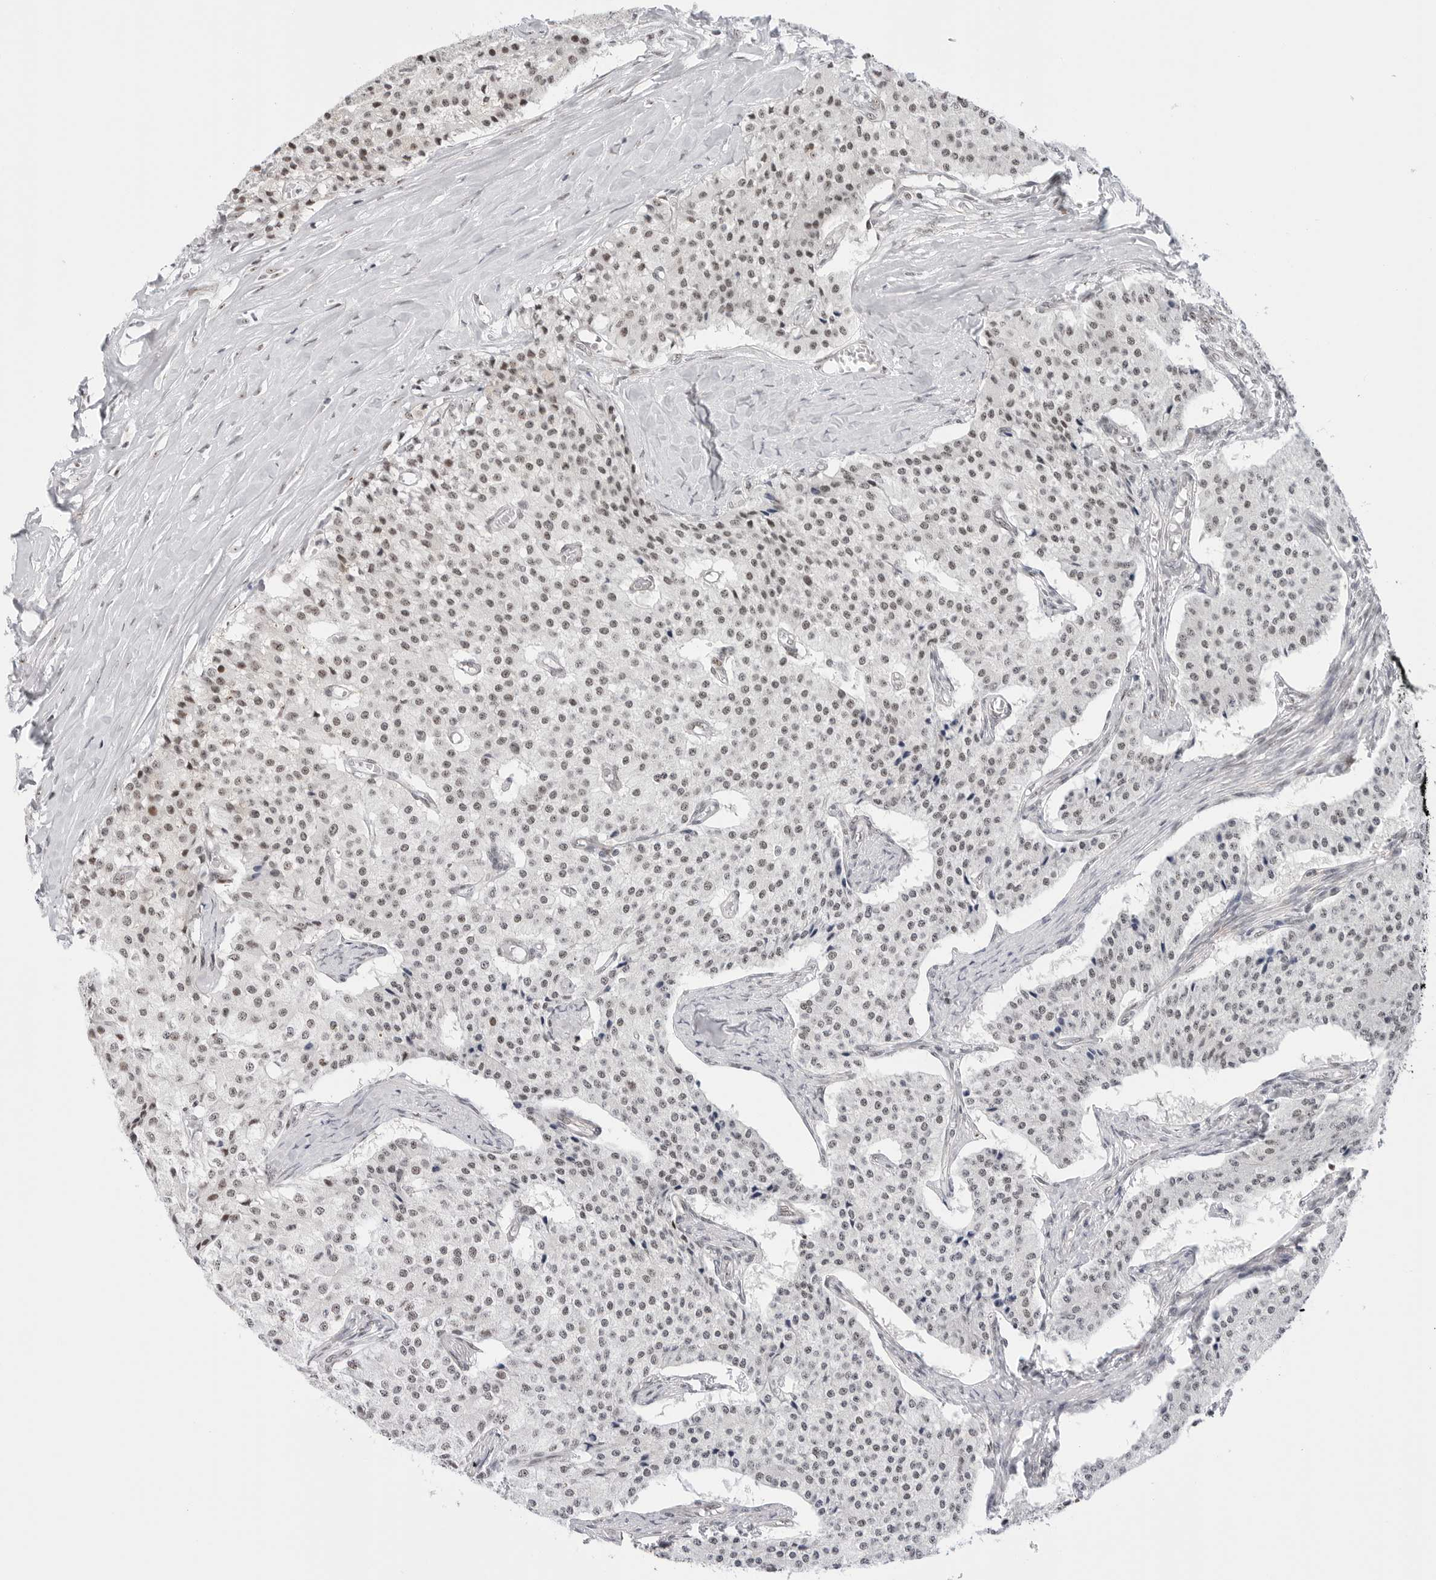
{"staining": {"intensity": "weak", "quantity": "<25%", "location": "nuclear"}, "tissue": "carcinoid", "cell_type": "Tumor cells", "image_type": "cancer", "snomed": [{"axis": "morphology", "description": "Carcinoid, malignant, NOS"}, {"axis": "topography", "description": "Colon"}], "caption": "Immunohistochemistry image of carcinoid stained for a protein (brown), which reveals no expression in tumor cells.", "gene": "C1orf162", "patient": {"sex": "female", "age": 52}}